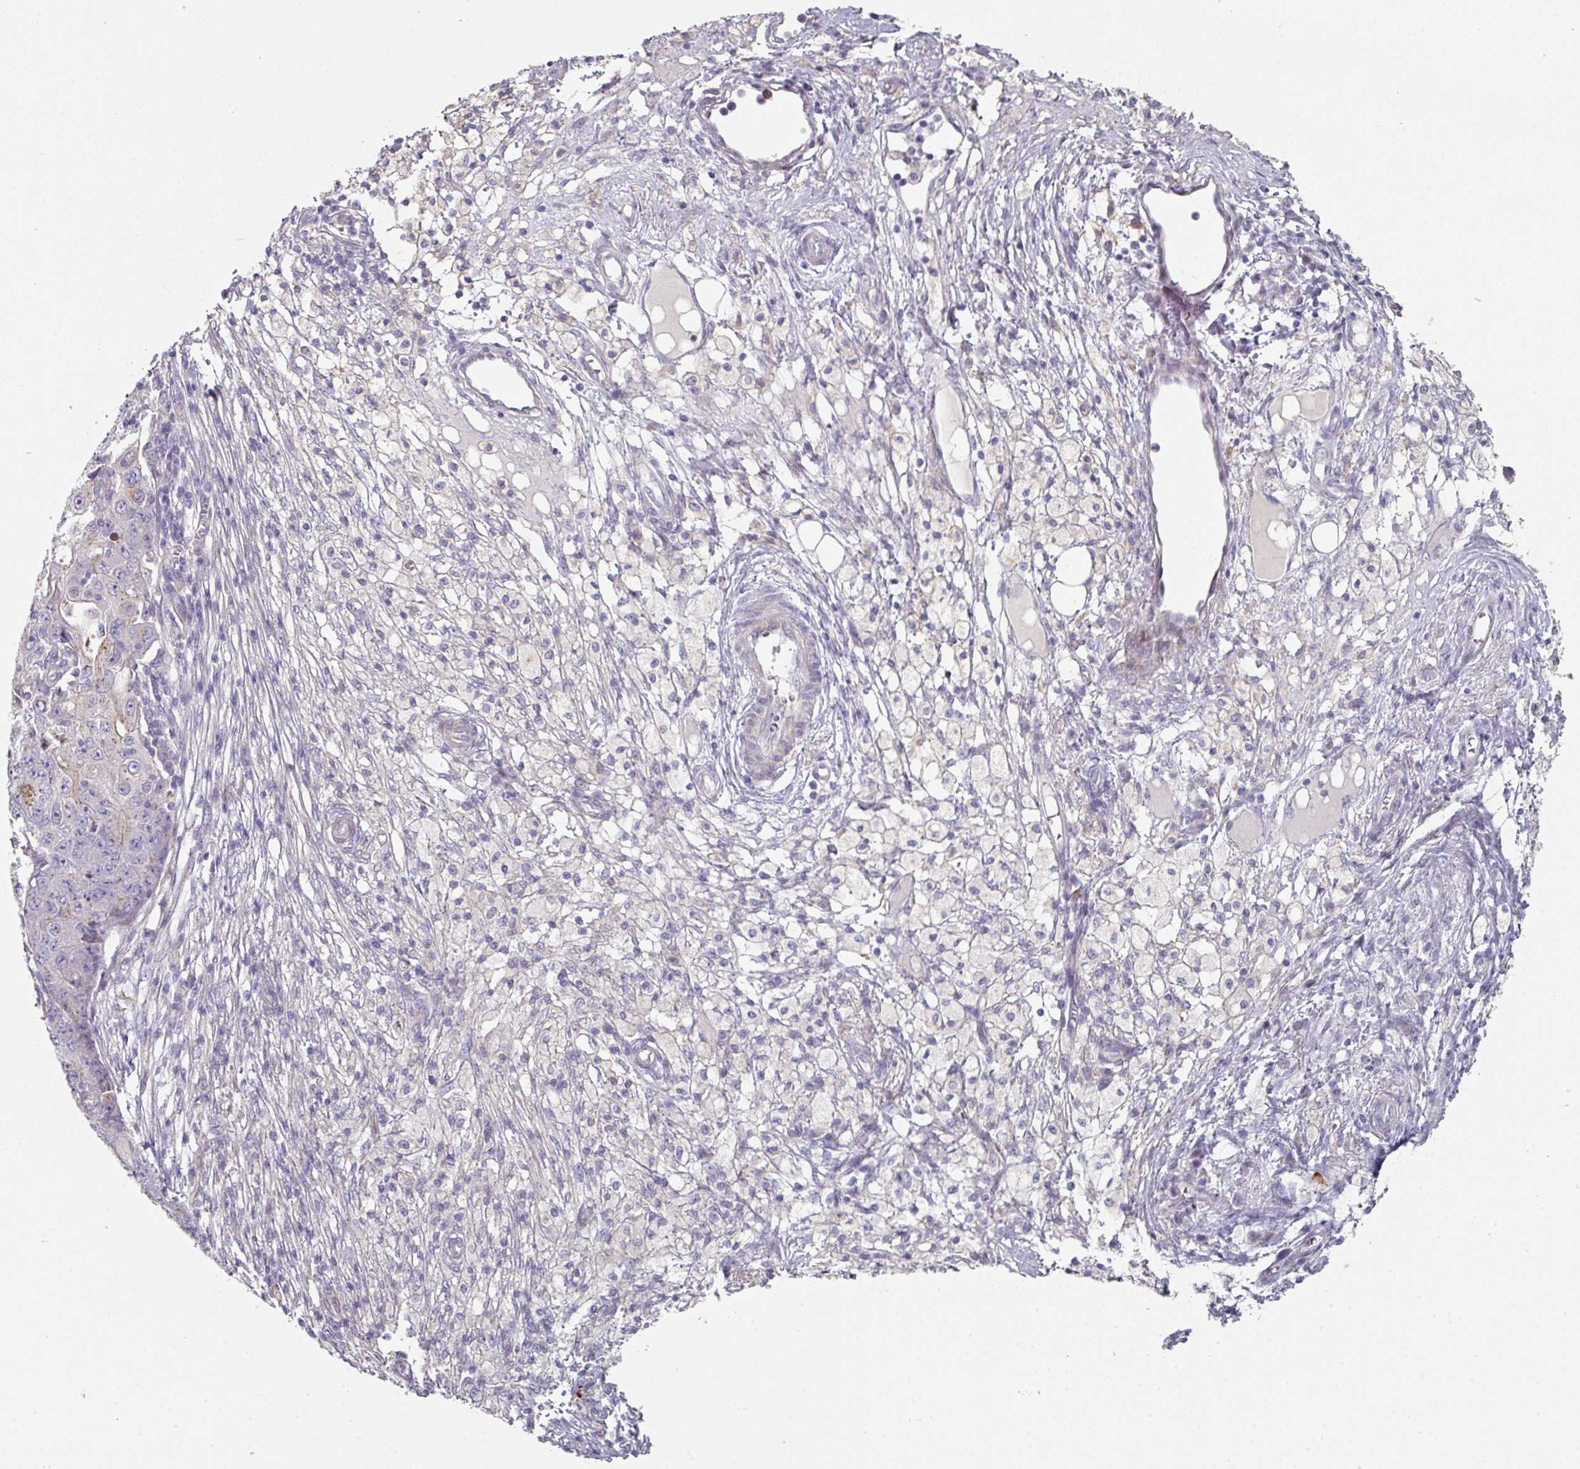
{"staining": {"intensity": "negative", "quantity": "none", "location": "none"}, "tissue": "ovarian cancer", "cell_type": "Tumor cells", "image_type": "cancer", "snomed": [{"axis": "morphology", "description": "Carcinoma, endometroid"}, {"axis": "topography", "description": "Ovary"}], "caption": "Protein analysis of ovarian cancer (endometroid carcinoma) exhibits no significant staining in tumor cells.", "gene": "WSB2", "patient": {"sex": "female", "age": 42}}